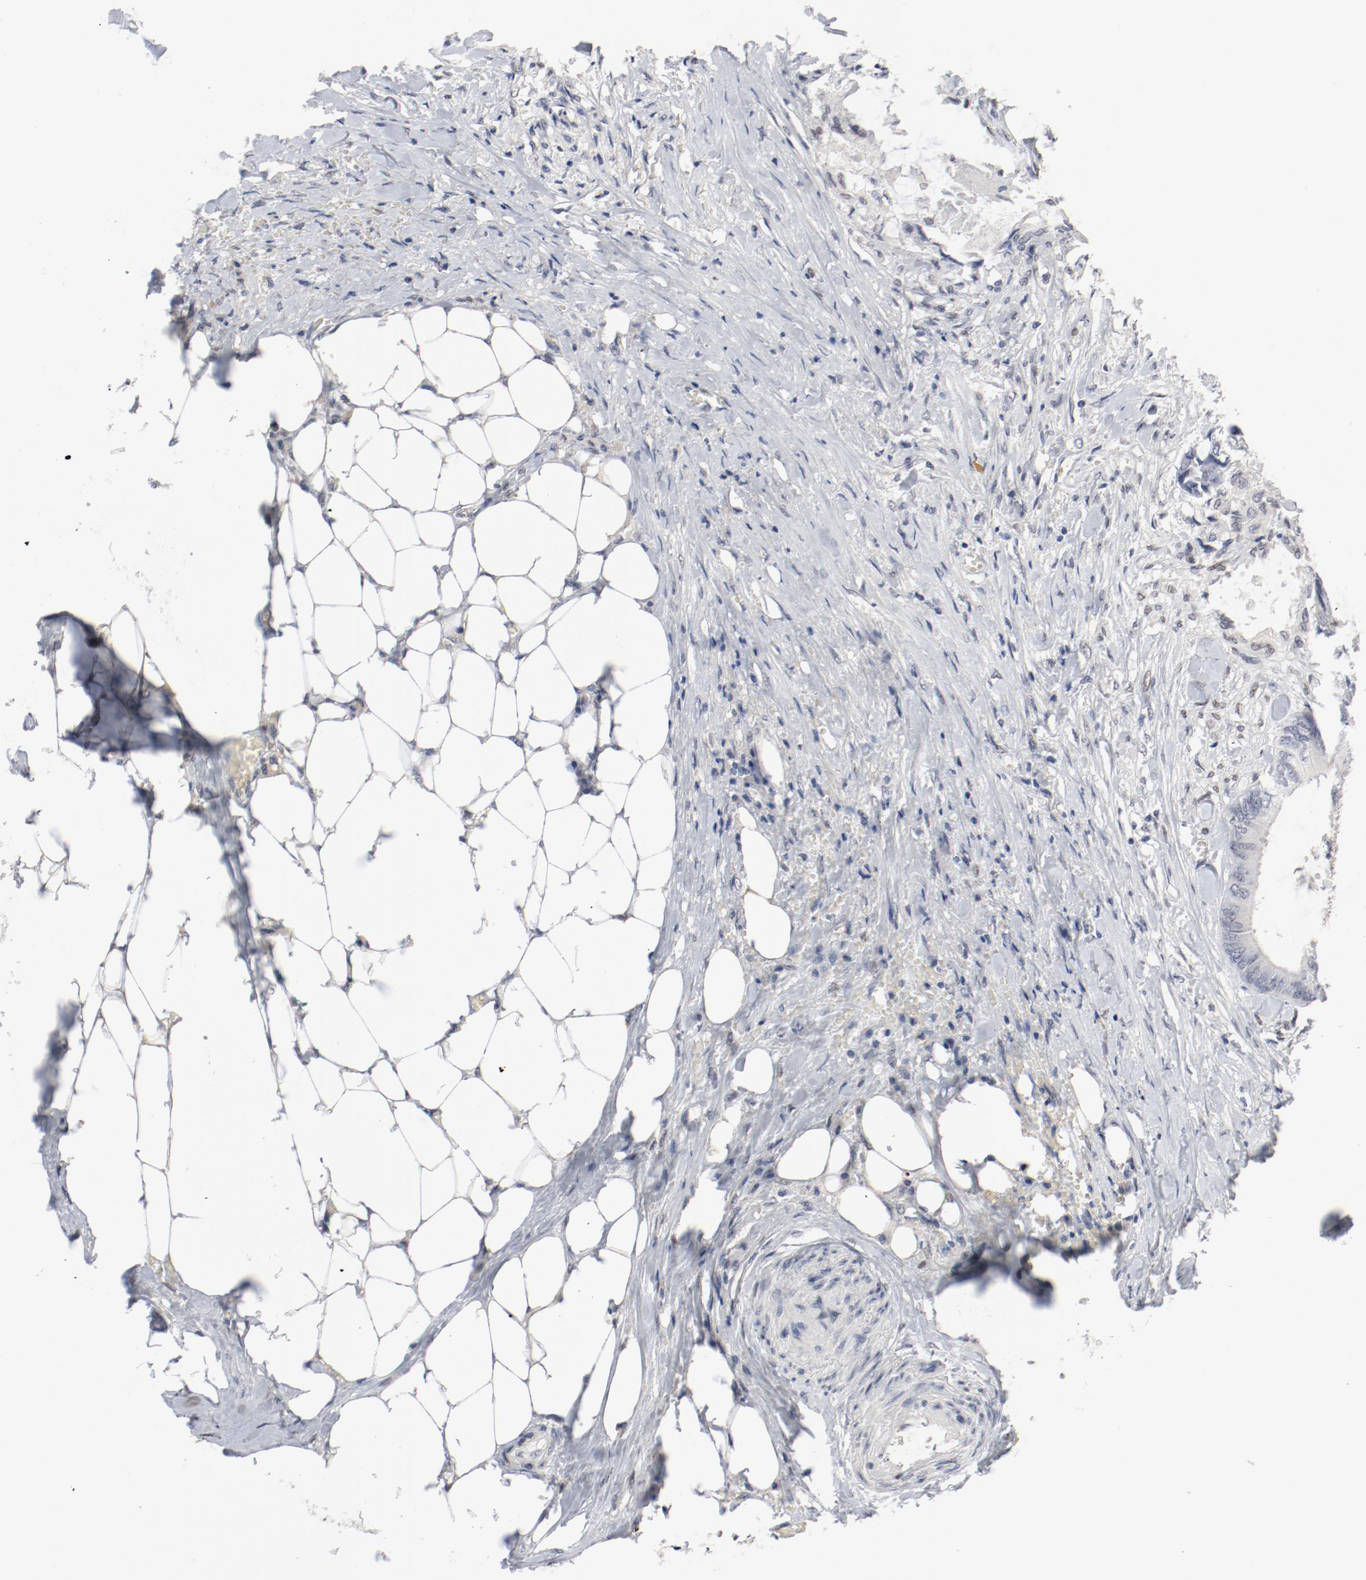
{"staining": {"intensity": "negative", "quantity": "none", "location": "none"}, "tissue": "colorectal cancer", "cell_type": "Tumor cells", "image_type": "cancer", "snomed": [{"axis": "morphology", "description": "Normal tissue, NOS"}, {"axis": "morphology", "description": "Adenocarcinoma, NOS"}, {"axis": "topography", "description": "Rectum"}, {"axis": "topography", "description": "Peripheral nerve tissue"}], "caption": "A high-resolution image shows immunohistochemistry (IHC) staining of adenocarcinoma (colorectal), which reveals no significant expression in tumor cells.", "gene": "ARNT", "patient": {"sex": "female", "age": 77}}